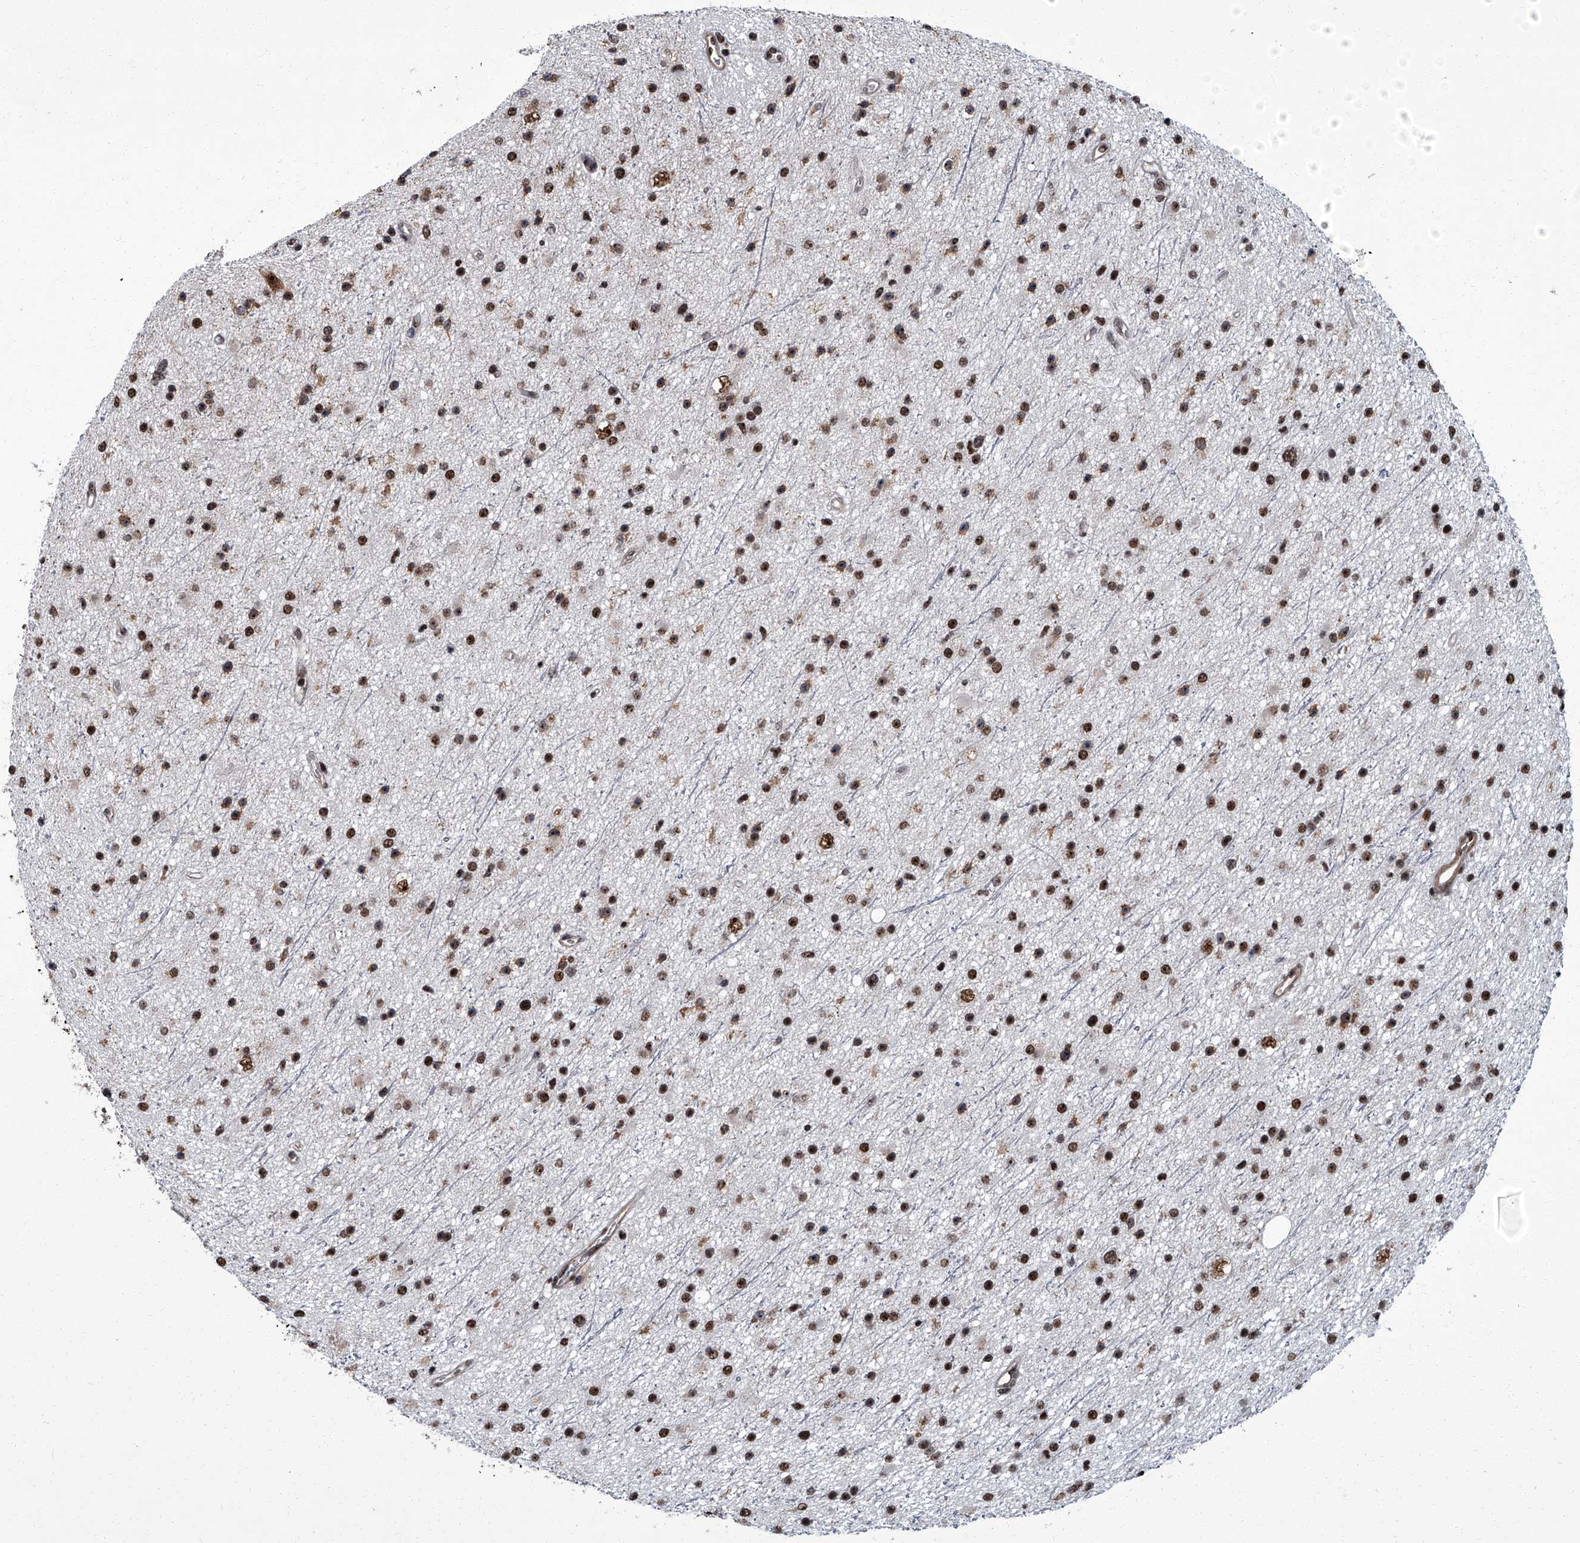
{"staining": {"intensity": "strong", "quantity": ">75%", "location": "nuclear"}, "tissue": "glioma", "cell_type": "Tumor cells", "image_type": "cancer", "snomed": [{"axis": "morphology", "description": "Glioma, malignant, Low grade"}, {"axis": "topography", "description": "Cerebral cortex"}], "caption": "Malignant glioma (low-grade) tissue displays strong nuclear staining in approximately >75% of tumor cells Using DAB (3,3'-diaminobenzidine) (brown) and hematoxylin (blue) stains, captured at high magnification using brightfield microscopy.", "gene": "ZNF518B", "patient": {"sex": "female", "age": 39}}